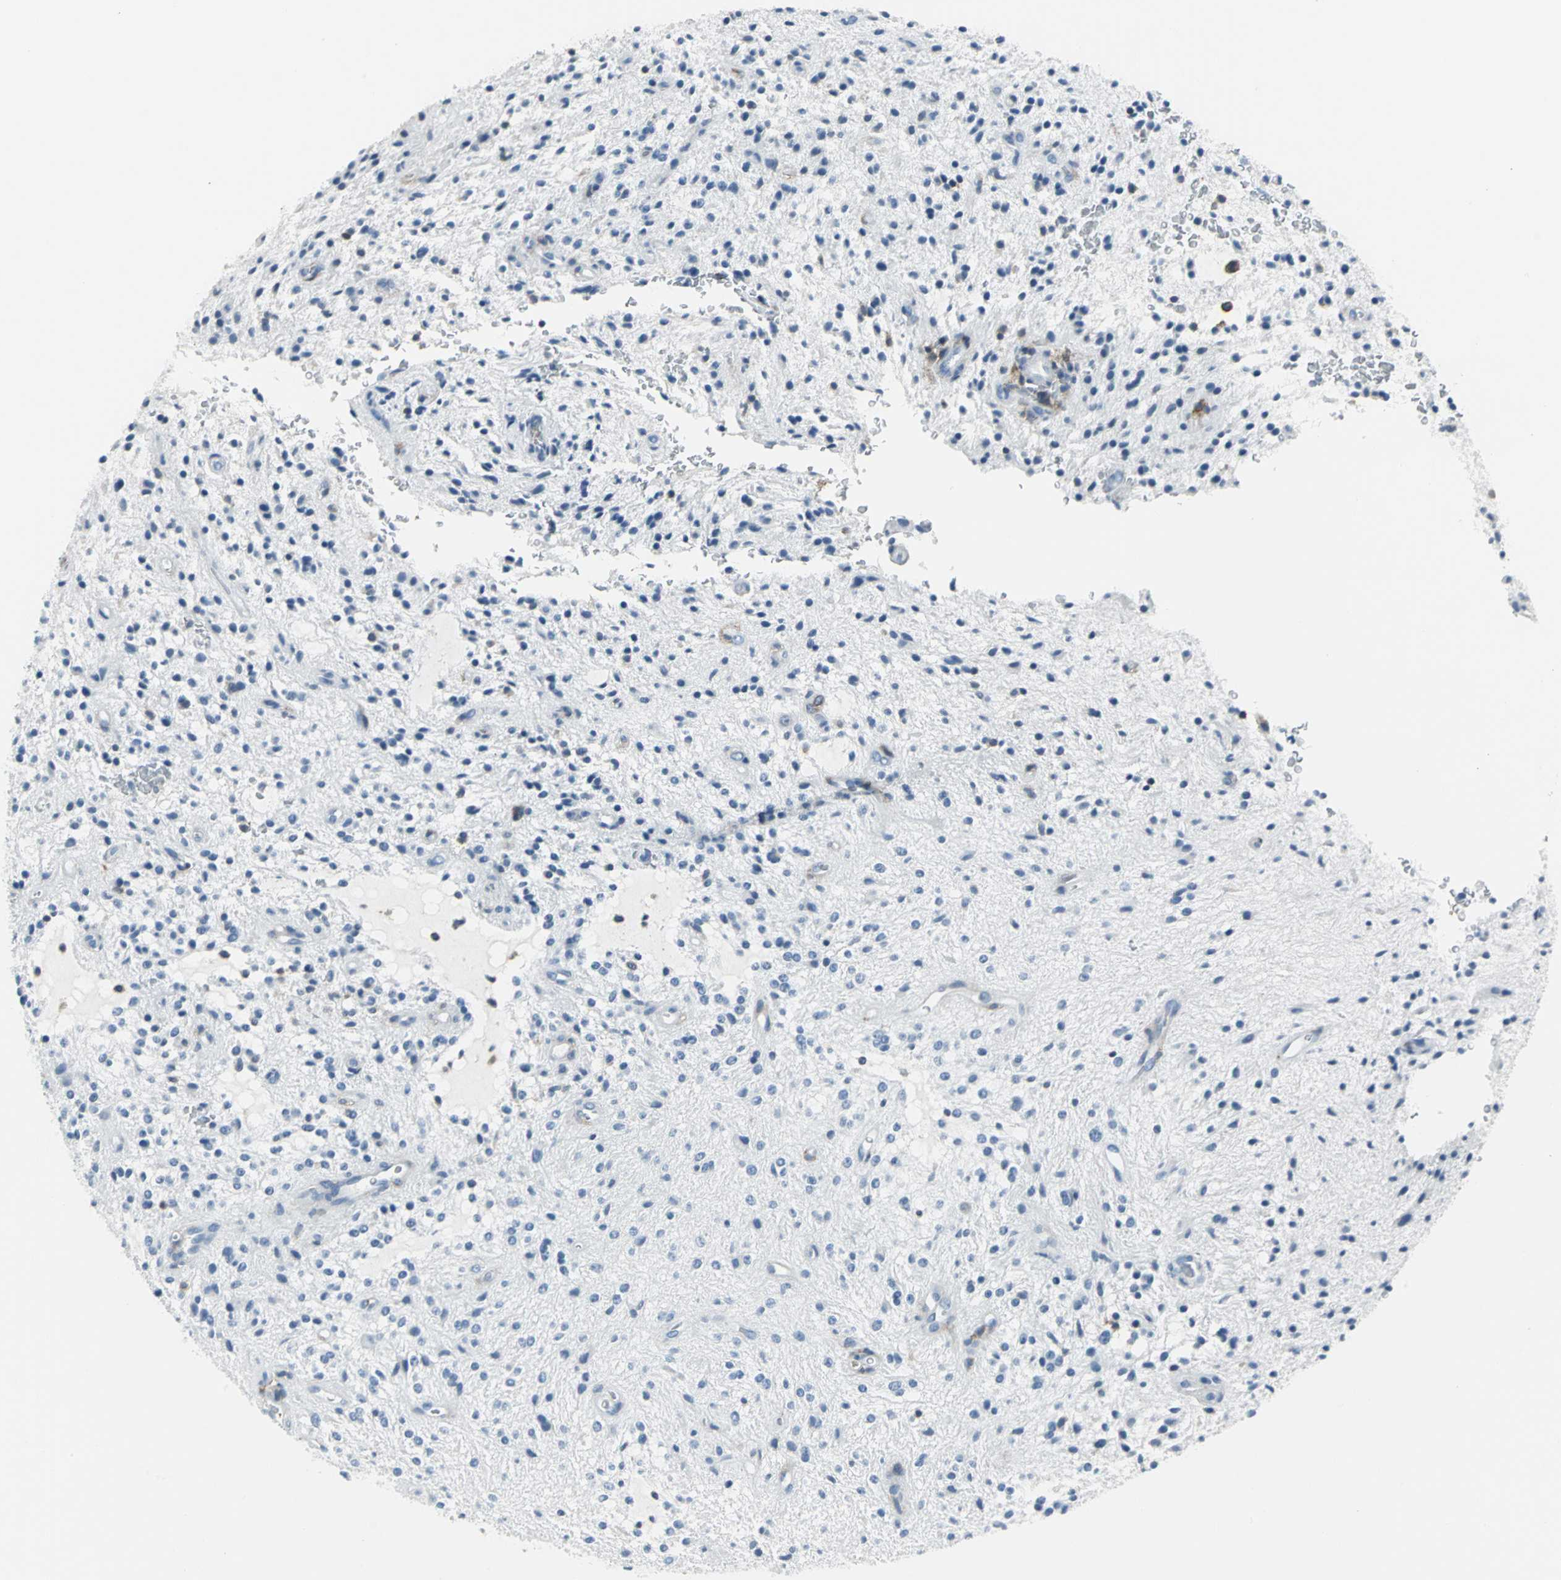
{"staining": {"intensity": "negative", "quantity": "none", "location": "none"}, "tissue": "glioma", "cell_type": "Tumor cells", "image_type": "cancer", "snomed": [{"axis": "morphology", "description": "Glioma, malignant, NOS"}, {"axis": "topography", "description": "Cerebellum"}], "caption": "A high-resolution photomicrograph shows immunohistochemistry staining of malignant glioma, which reveals no significant positivity in tumor cells.", "gene": "IQGAP2", "patient": {"sex": "female", "age": 10}}